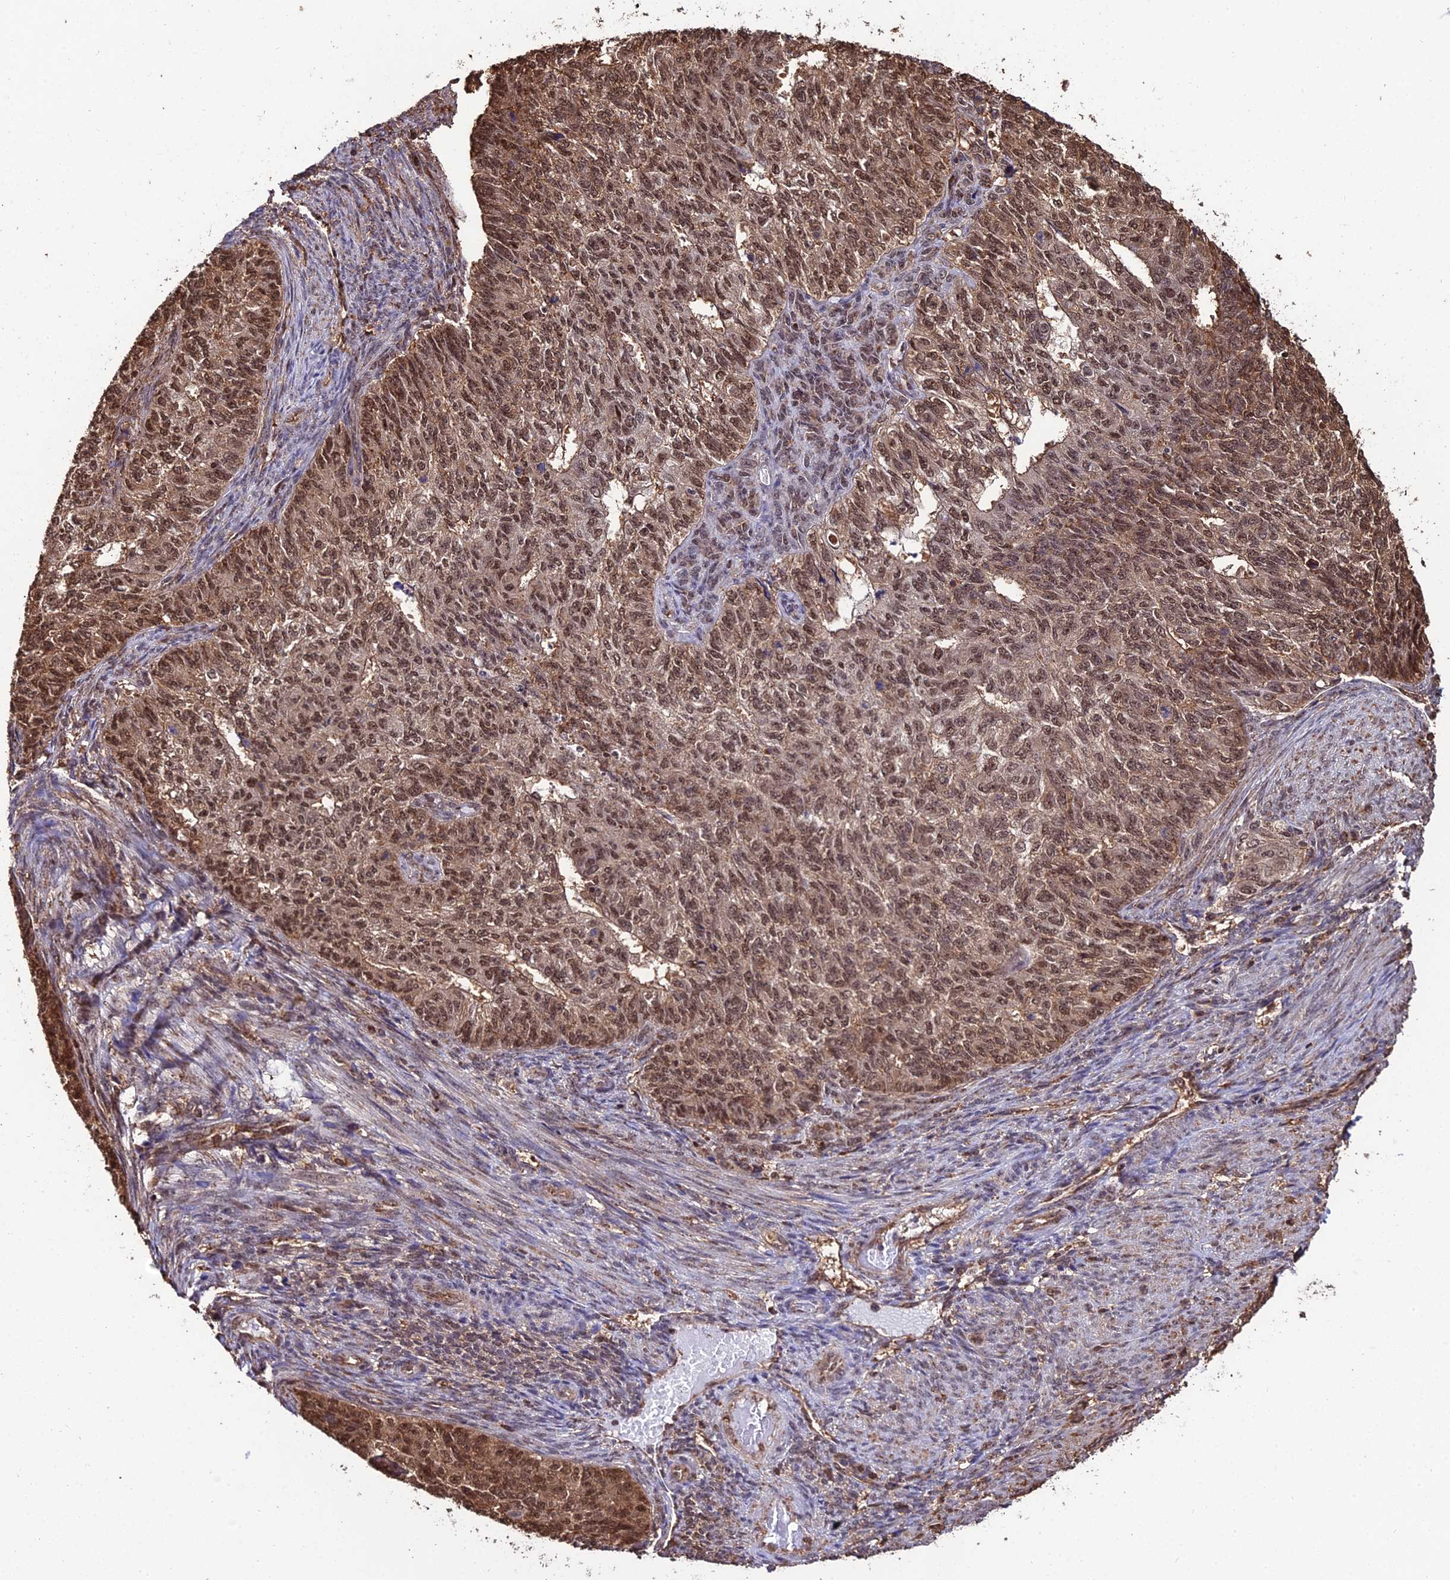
{"staining": {"intensity": "moderate", "quantity": ">75%", "location": "cytoplasmic/membranous,nuclear"}, "tissue": "endometrial cancer", "cell_type": "Tumor cells", "image_type": "cancer", "snomed": [{"axis": "morphology", "description": "Adenocarcinoma, NOS"}, {"axis": "topography", "description": "Endometrium"}], "caption": "Immunohistochemical staining of human endometrial adenocarcinoma displays medium levels of moderate cytoplasmic/membranous and nuclear staining in approximately >75% of tumor cells.", "gene": "PPP4C", "patient": {"sex": "female", "age": 32}}